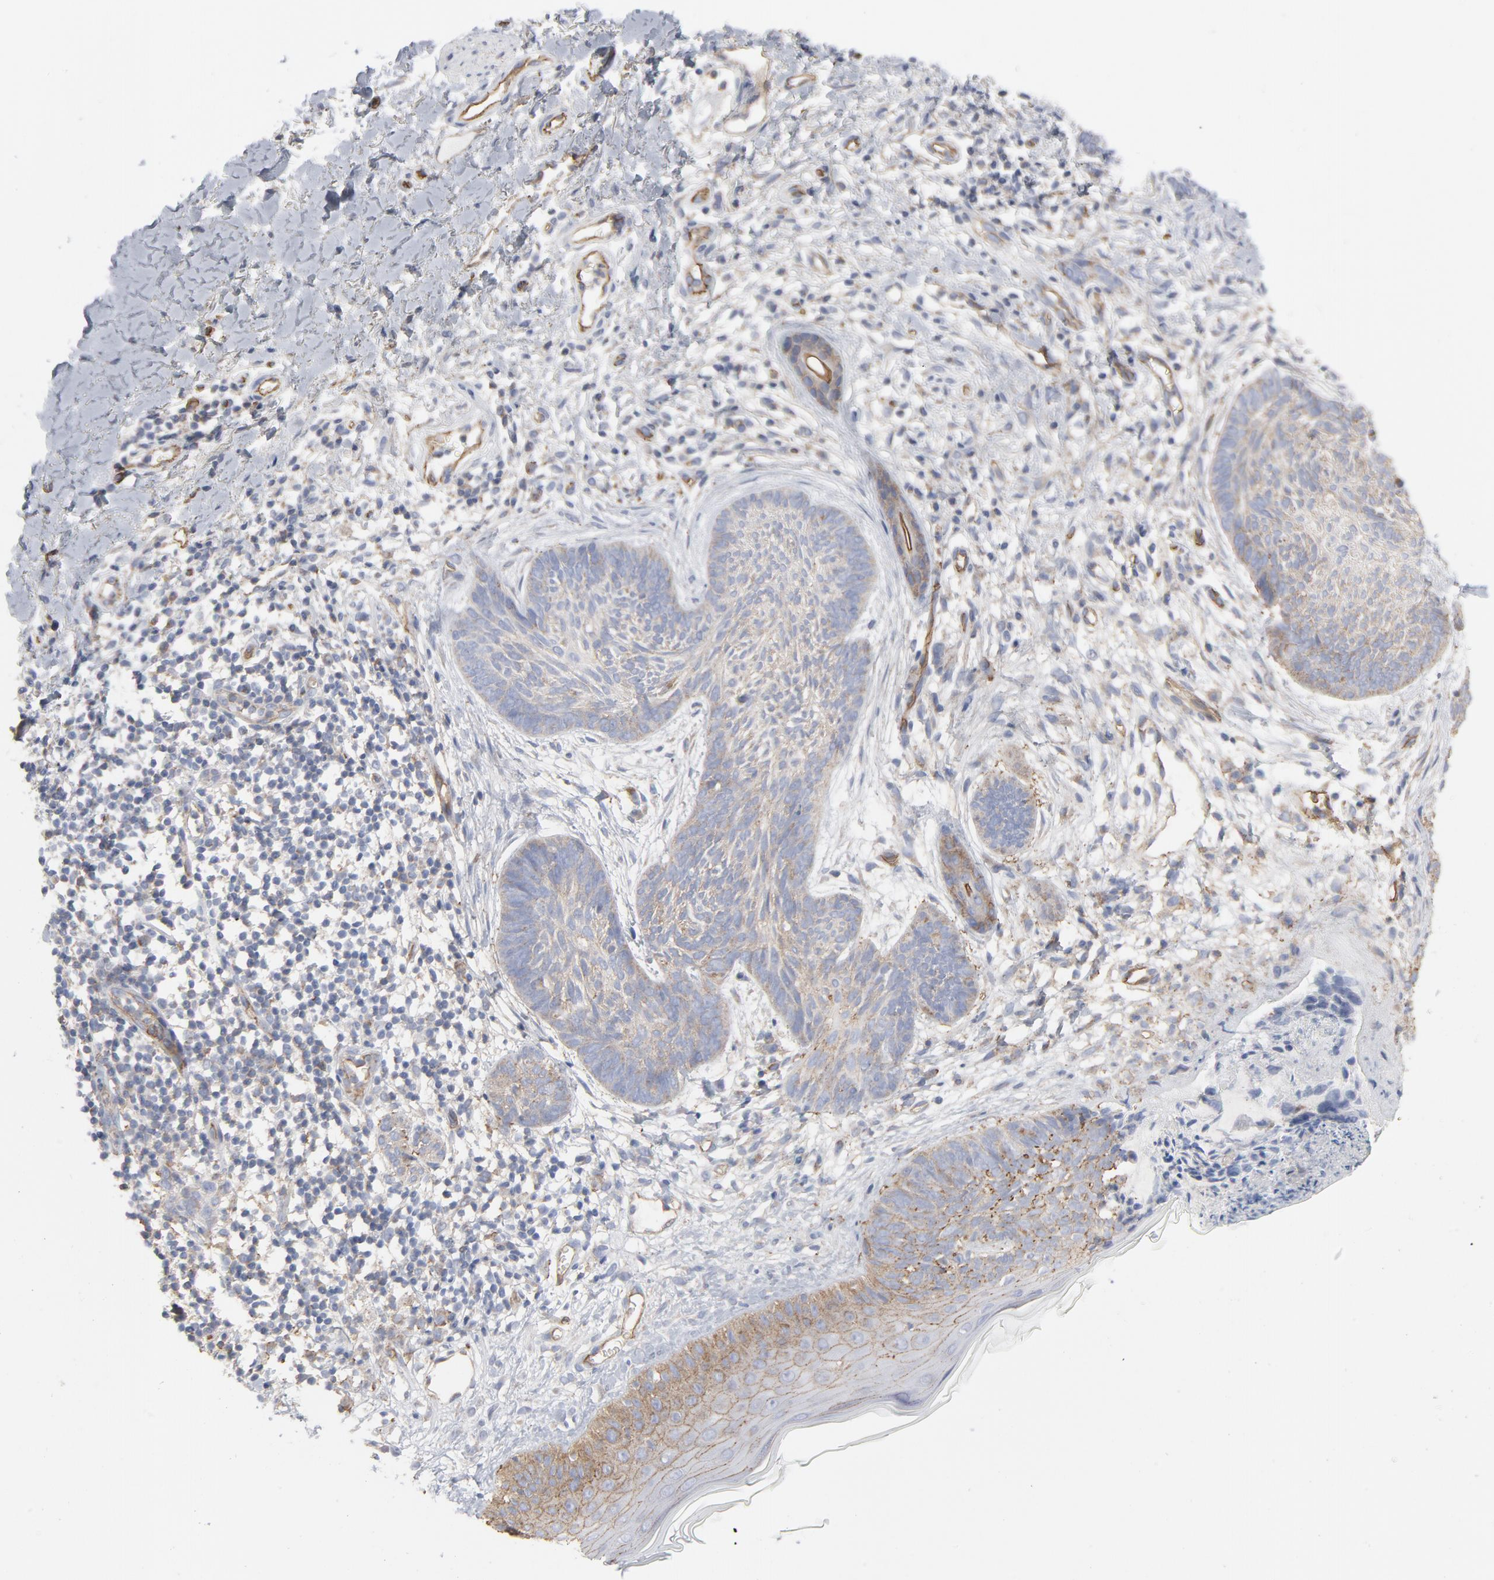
{"staining": {"intensity": "weak", "quantity": "<25%", "location": "cytoplasmic/membranous"}, "tissue": "skin cancer", "cell_type": "Tumor cells", "image_type": "cancer", "snomed": [{"axis": "morphology", "description": "Normal tissue, NOS"}, {"axis": "morphology", "description": "Basal cell carcinoma"}, {"axis": "topography", "description": "Skin"}], "caption": "Photomicrograph shows no protein positivity in tumor cells of skin basal cell carcinoma tissue. Nuclei are stained in blue.", "gene": "OXA1L", "patient": {"sex": "male", "age": 71}}